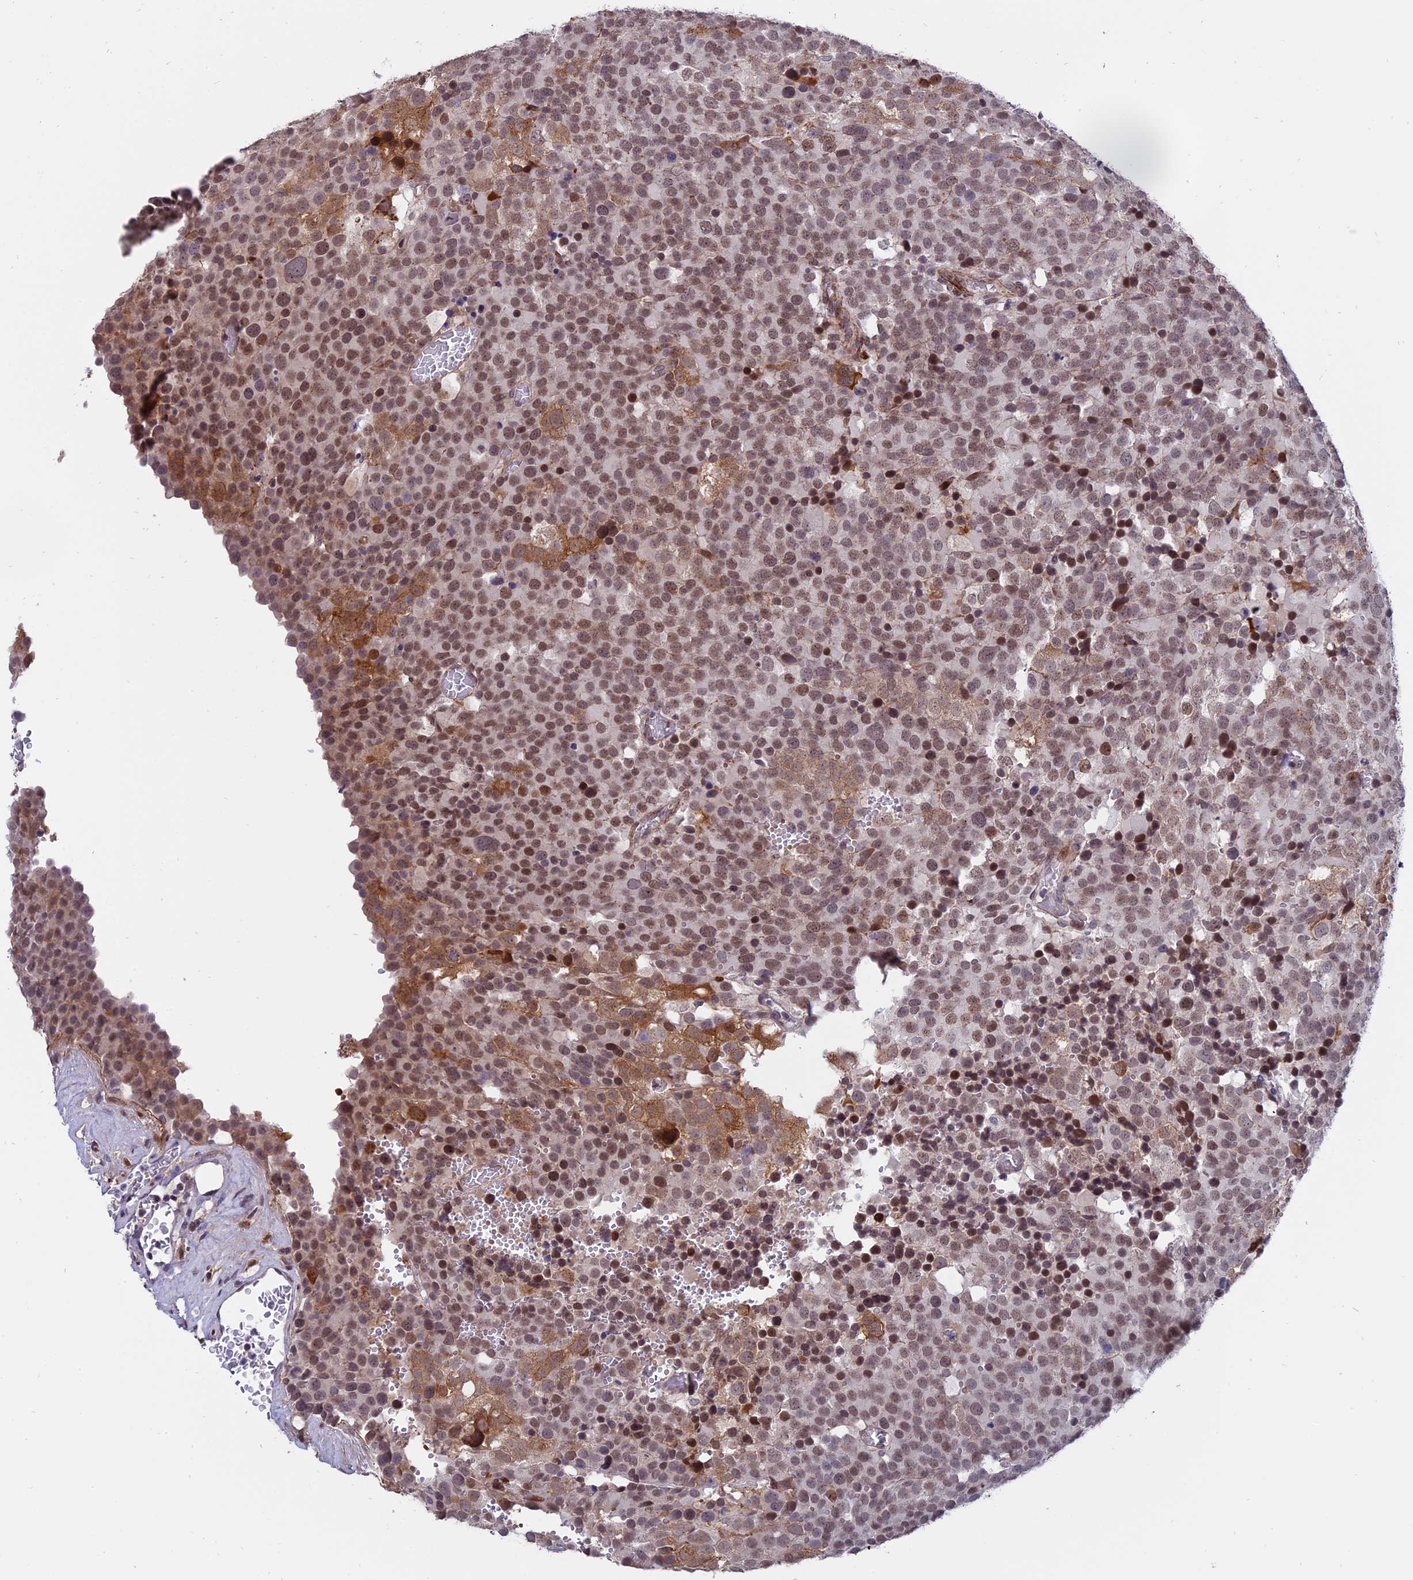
{"staining": {"intensity": "moderate", "quantity": ">75%", "location": "nuclear"}, "tissue": "testis cancer", "cell_type": "Tumor cells", "image_type": "cancer", "snomed": [{"axis": "morphology", "description": "Seminoma, NOS"}, {"axis": "topography", "description": "Testis"}], "caption": "Moderate nuclear positivity is identified in about >75% of tumor cells in seminoma (testis).", "gene": "PYGO1", "patient": {"sex": "male", "age": 71}}